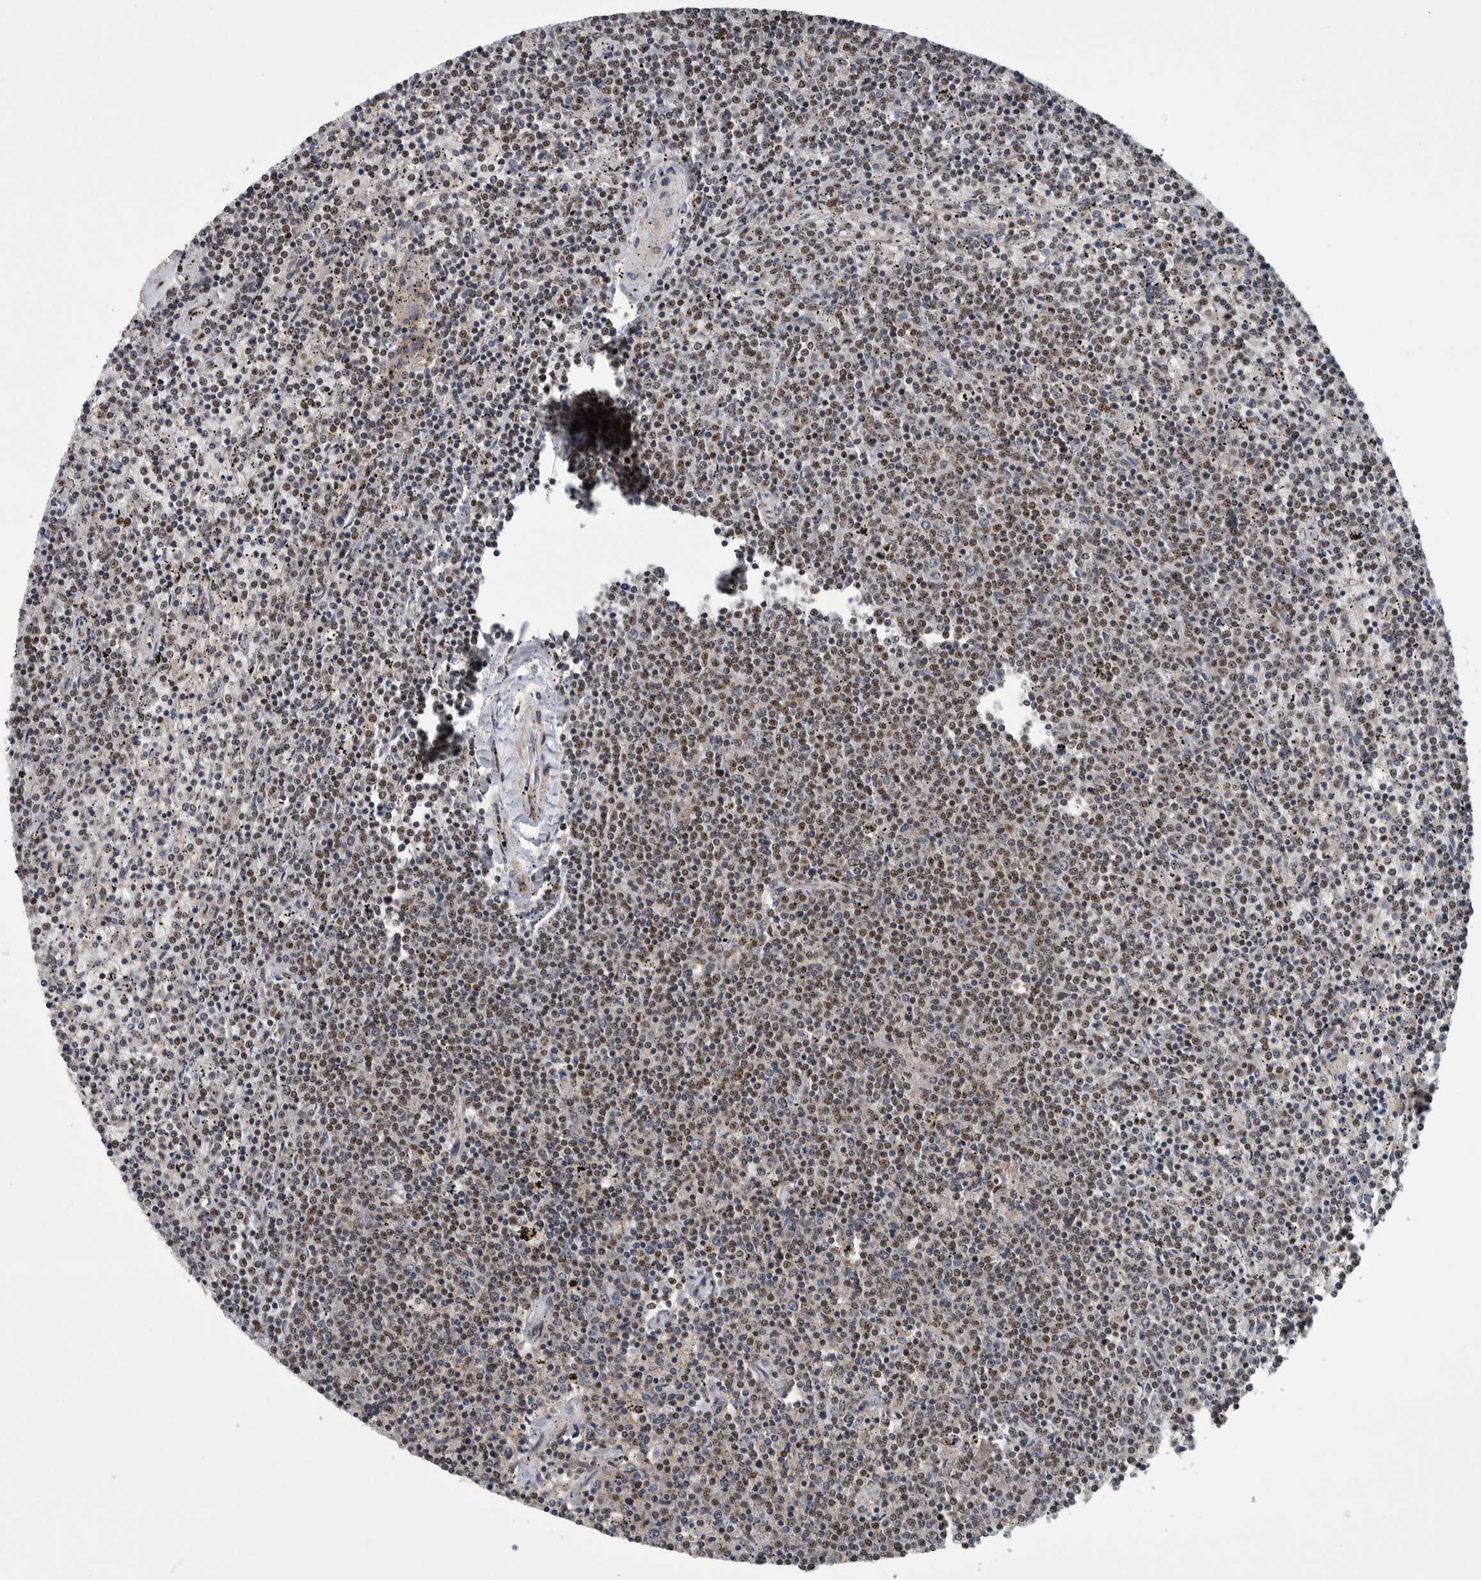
{"staining": {"intensity": "moderate", "quantity": ">75%", "location": "nuclear"}, "tissue": "lymphoma", "cell_type": "Tumor cells", "image_type": "cancer", "snomed": [{"axis": "morphology", "description": "Malignant lymphoma, non-Hodgkin's type, Low grade"}, {"axis": "topography", "description": "Spleen"}], "caption": "Lymphoma was stained to show a protein in brown. There is medium levels of moderate nuclear expression in about >75% of tumor cells. (Brightfield microscopy of DAB IHC at high magnification).", "gene": "SENP7", "patient": {"sex": "female", "age": 50}}